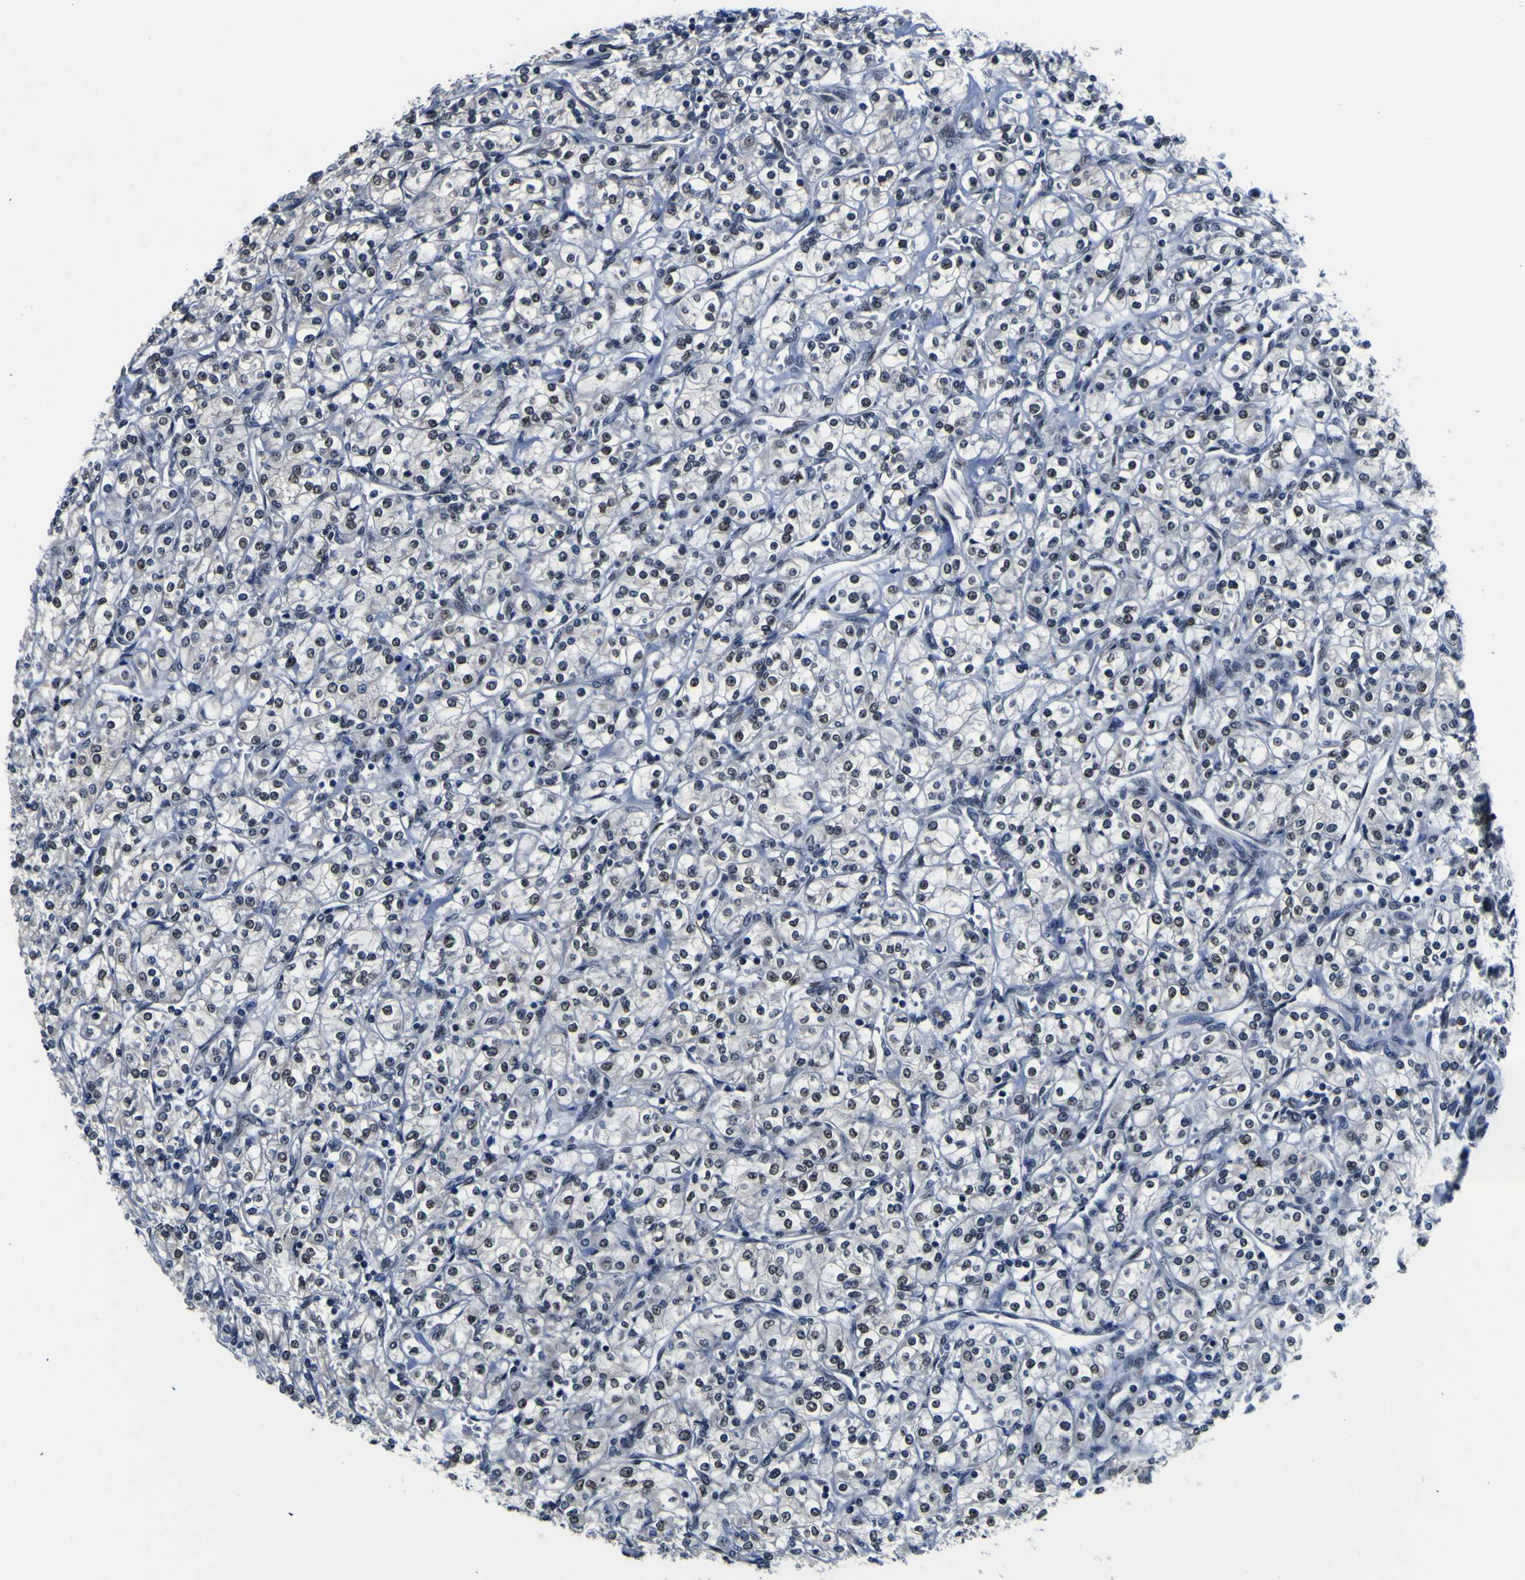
{"staining": {"intensity": "weak", "quantity": "<25%", "location": "nuclear"}, "tissue": "renal cancer", "cell_type": "Tumor cells", "image_type": "cancer", "snomed": [{"axis": "morphology", "description": "Adenocarcinoma, NOS"}, {"axis": "topography", "description": "Kidney"}], "caption": "Tumor cells show no significant expression in renal cancer.", "gene": "CUL4B", "patient": {"sex": "male", "age": 77}}